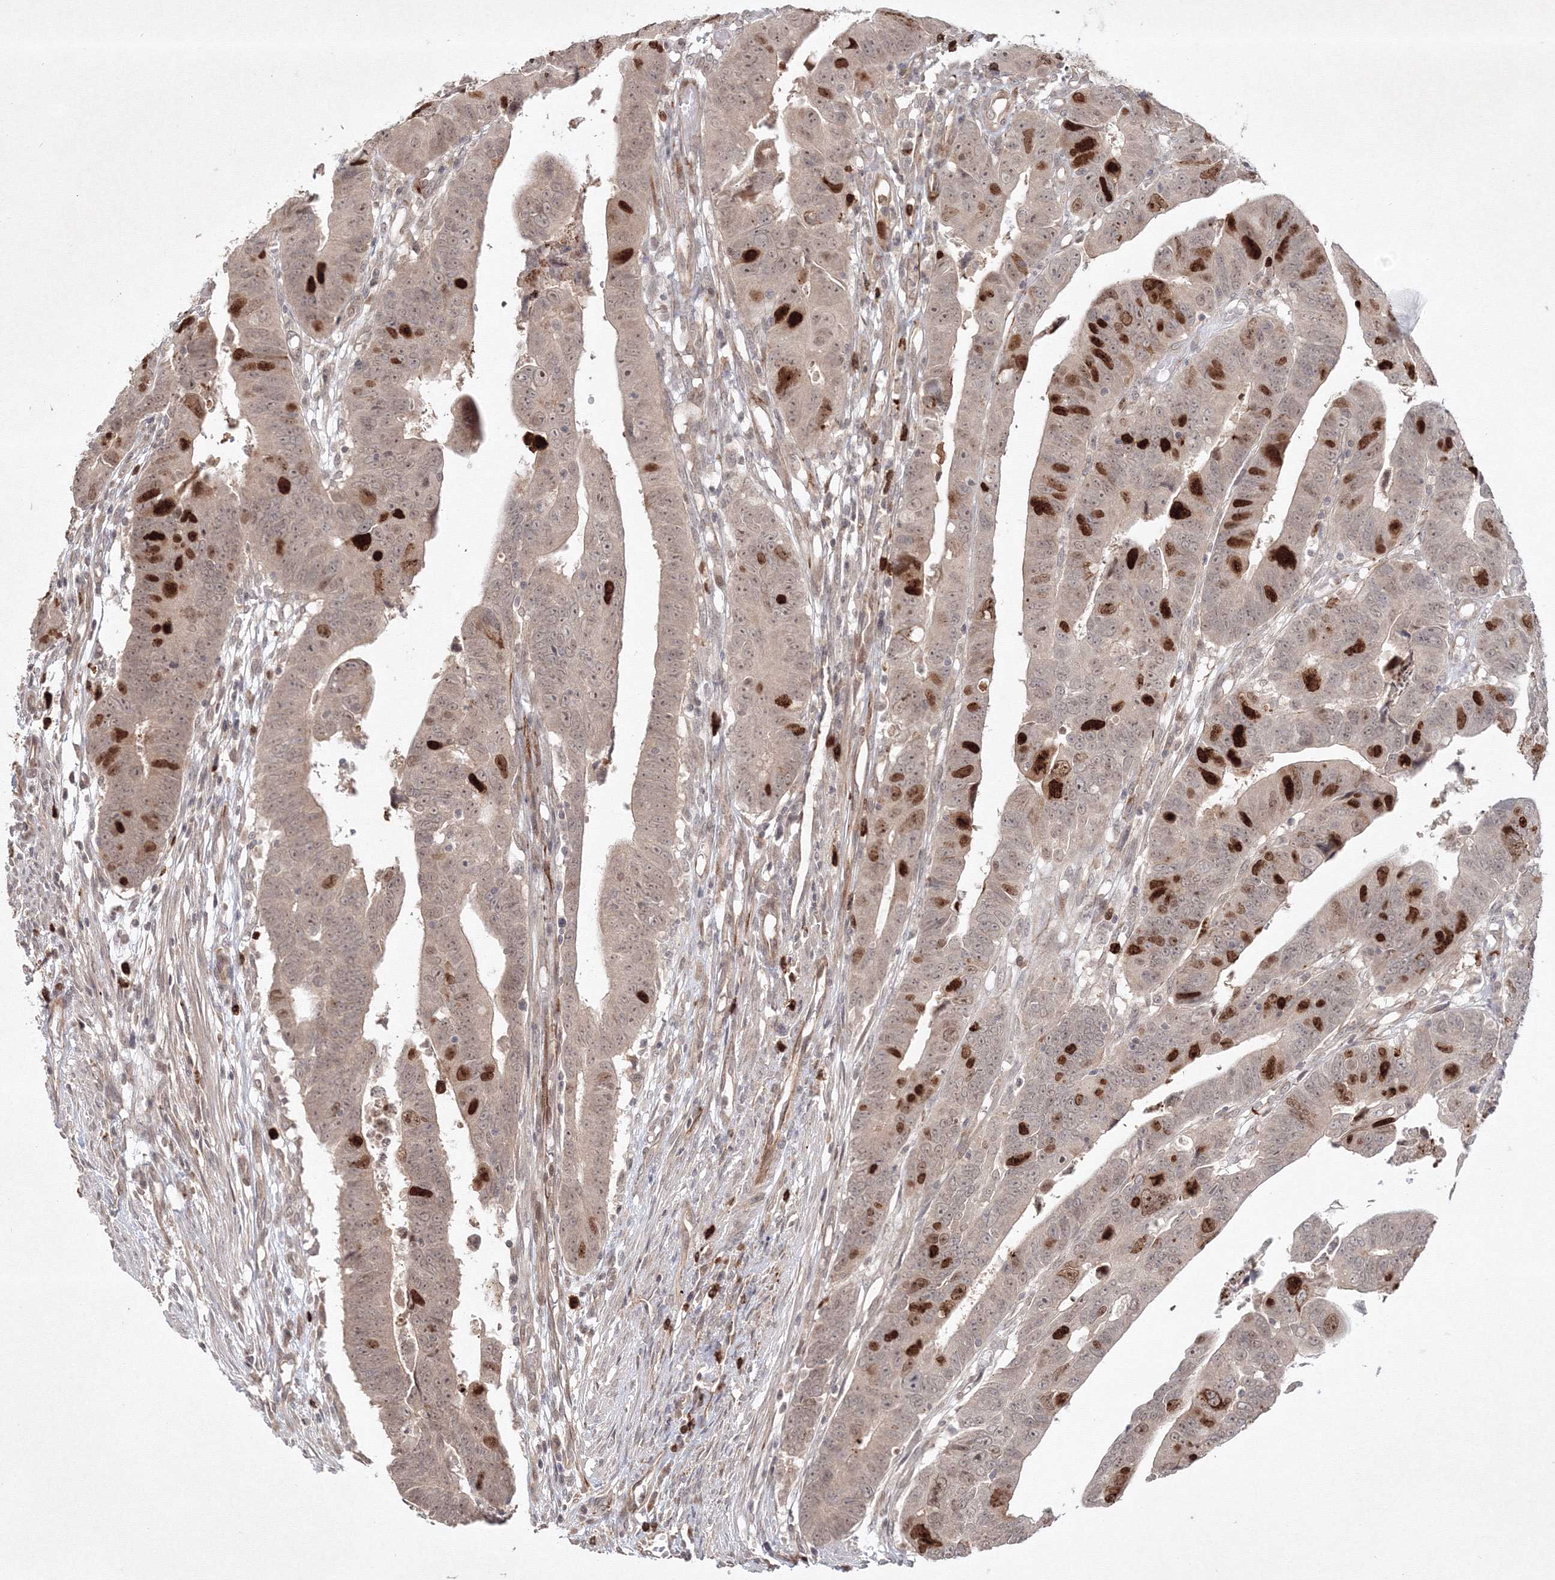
{"staining": {"intensity": "strong", "quantity": "25%-75%", "location": "nuclear"}, "tissue": "colorectal cancer", "cell_type": "Tumor cells", "image_type": "cancer", "snomed": [{"axis": "morphology", "description": "Adenocarcinoma, NOS"}, {"axis": "topography", "description": "Rectum"}], "caption": "A histopathology image of human colorectal cancer stained for a protein displays strong nuclear brown staining in tumor cells. The staining was performed using DAB (3,3'-diaminobenzidine), with brown indicating positive protein expression. Nuclei are stained blue with hematoxylin.", "gene": "KIF20A", "patient": {"sex": "female", "age": 65}}